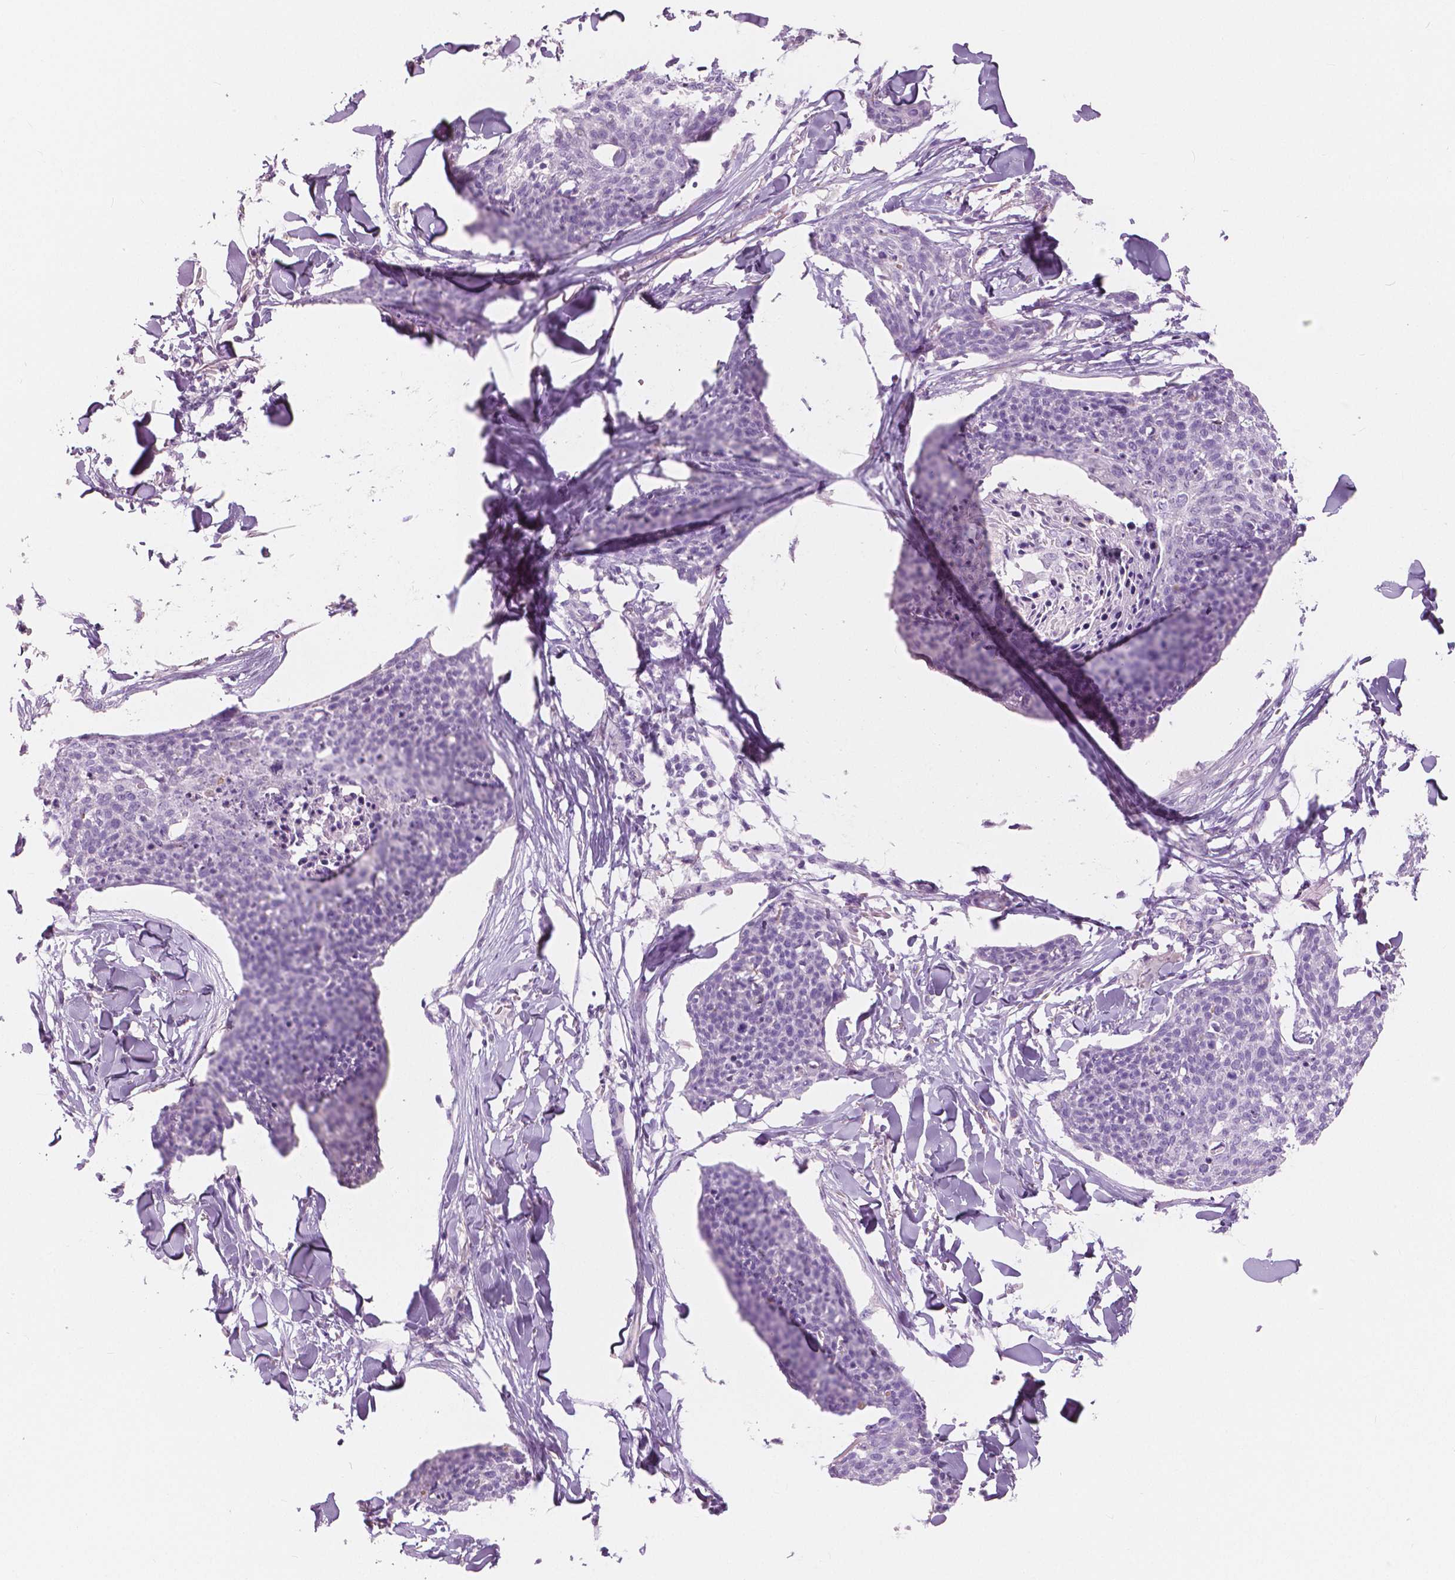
{"staining": {"intensity": "negative", "quantity": "none", "location": "none"}, "tissue": "skin cancer", "cell_type": "Tumor cells", "image_type": "cancer", "snomed": [{"axis": "morphology", "description": "Squamous cell carcinoma, NOS"}, {"axis": "topography", "description": "Skin"}, {"axis": "topography", "description": "Vulva"}], "caption": "Histopathology image shows no significant protein positivity in tumor cells of skin cancer.", "gene": "CXCR2", "patient": {"sex": "female", "age": 75}}